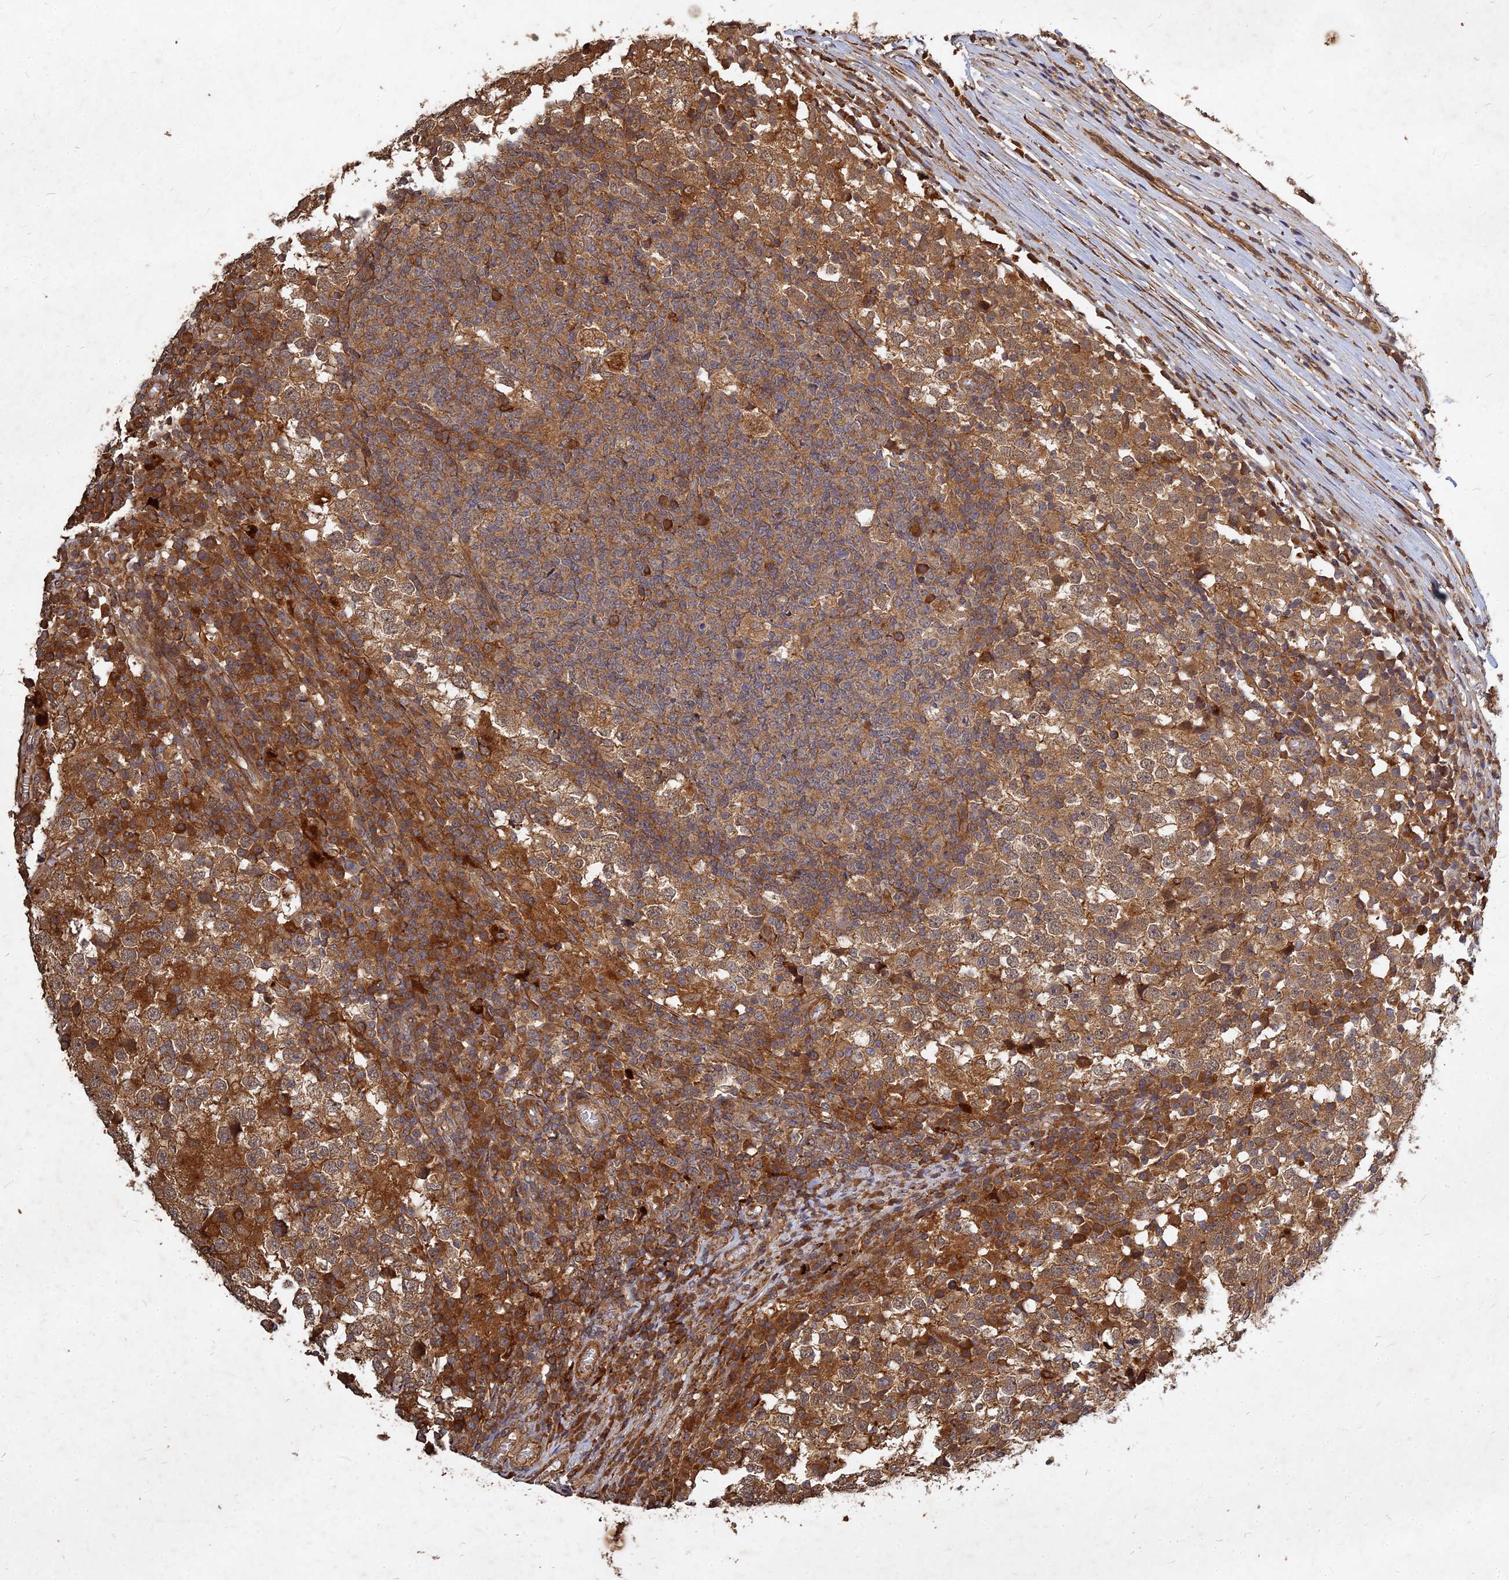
{"staining": {"intensity": "moderate", "quantity": ">75%", "location": "cytoplasmic/membranous"}, "tissue": "testis cancer", "cell_type": "Tumor cells", "image_type": "cancer", "snomed": [{"axis": "morphology", "description": "Seminoma, NOS"}, {"axis": "topography", "description": "Testis"}], "caption": "This image demonstrates testis seminoma stained with immunohistochemistry to label a protein in brown. The cytoplasmic/membranous of tumor cells show moderate positivity for the protein. Nuclei are counter-stained blue.", "gene": "UBE2W", "patient": {"sex": "male", "age": 65}}